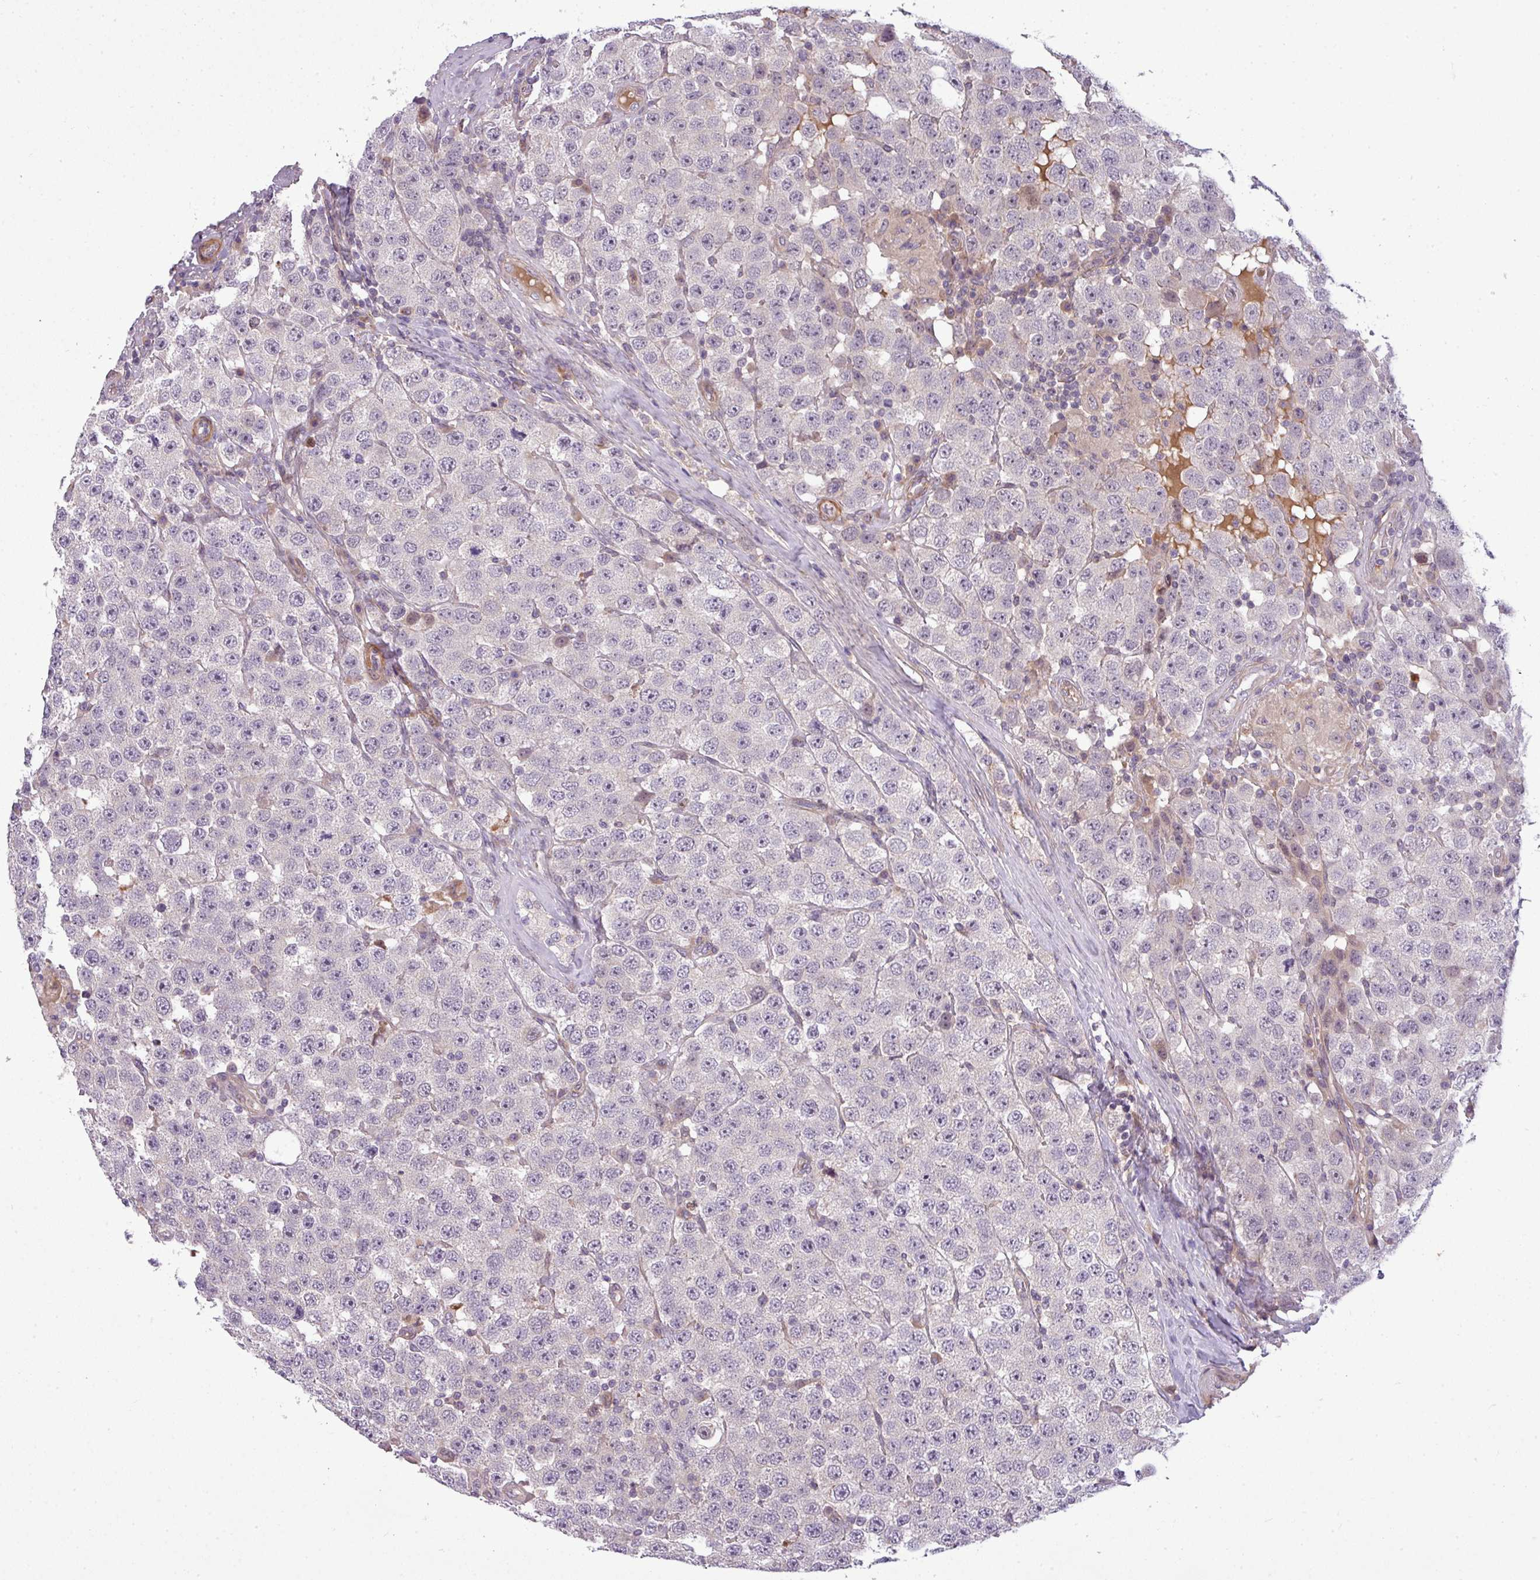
{"staining": {"intensity": "negative", "quantity": "none", "location": "none"}, "tissue": "testis cancer", "cell_type": "Tumor cells", "image_type": "cancer", "snomed": [{"axis": "morphology", "description": "Seminoma, NOS"}, {"axis": "topography", "description": "Testis"}], "caption": "Image shows no protein positivity in tumor cells of seminoma (testis) tissue.", "gene": "ZNF35", "patient": {"sex": "male", "age": 28}}